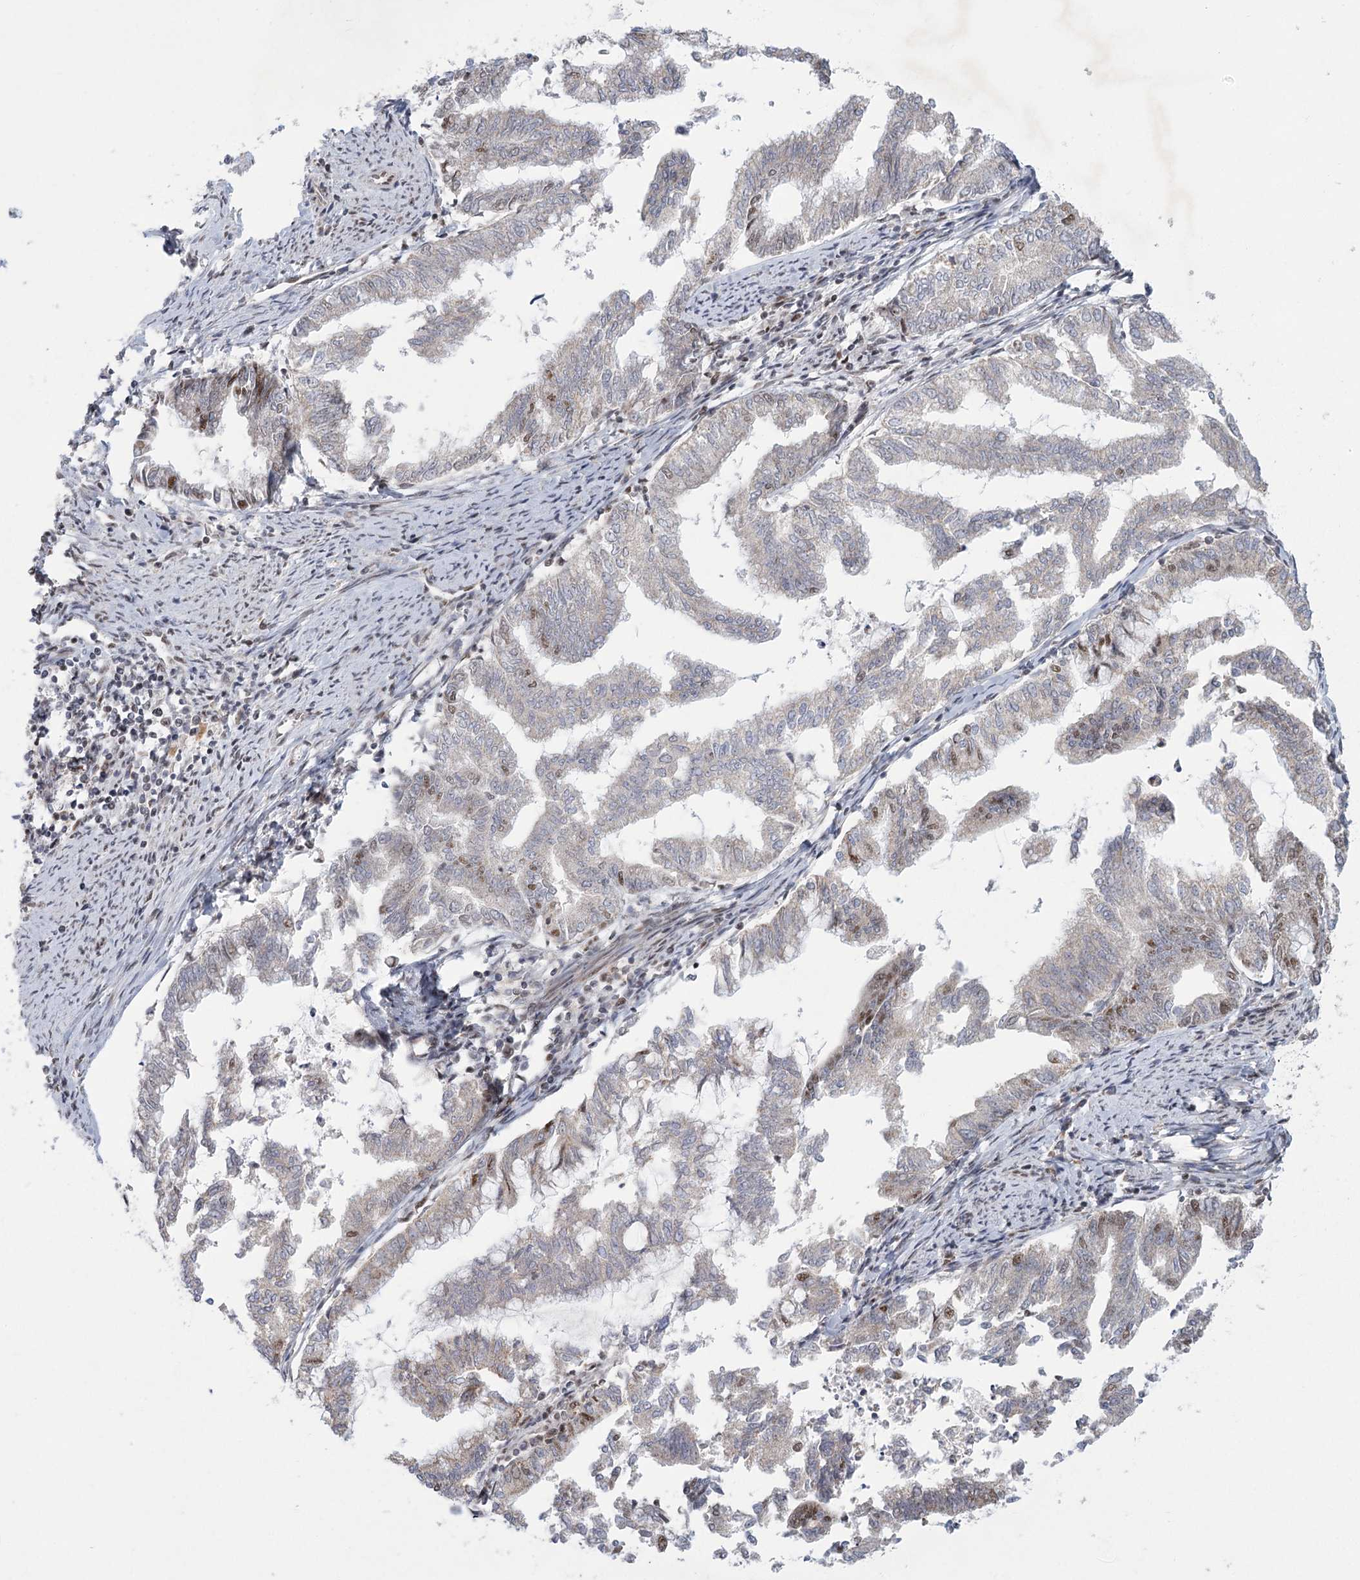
{"staining": {"intensity": "moderate", "quantity": "<25%", "location": "nuclear"}, "tissue": "endometrial cancer", "cell_type": "Tumor cells", "image_type": "cancer", "snomed": [{"axis": "morphology", "description": "Adenocarcinoma, NOS"}, {"axis": "topography", "description": "Endometrium"}], "caption": "Moderate nuclear positivity for a protein is appreciated in about <25% of tumor cells of adenocarcinoma (endometrial) using IHC.", "gene": "CIB4", "patient": {"sex": "female", "age": 79}}